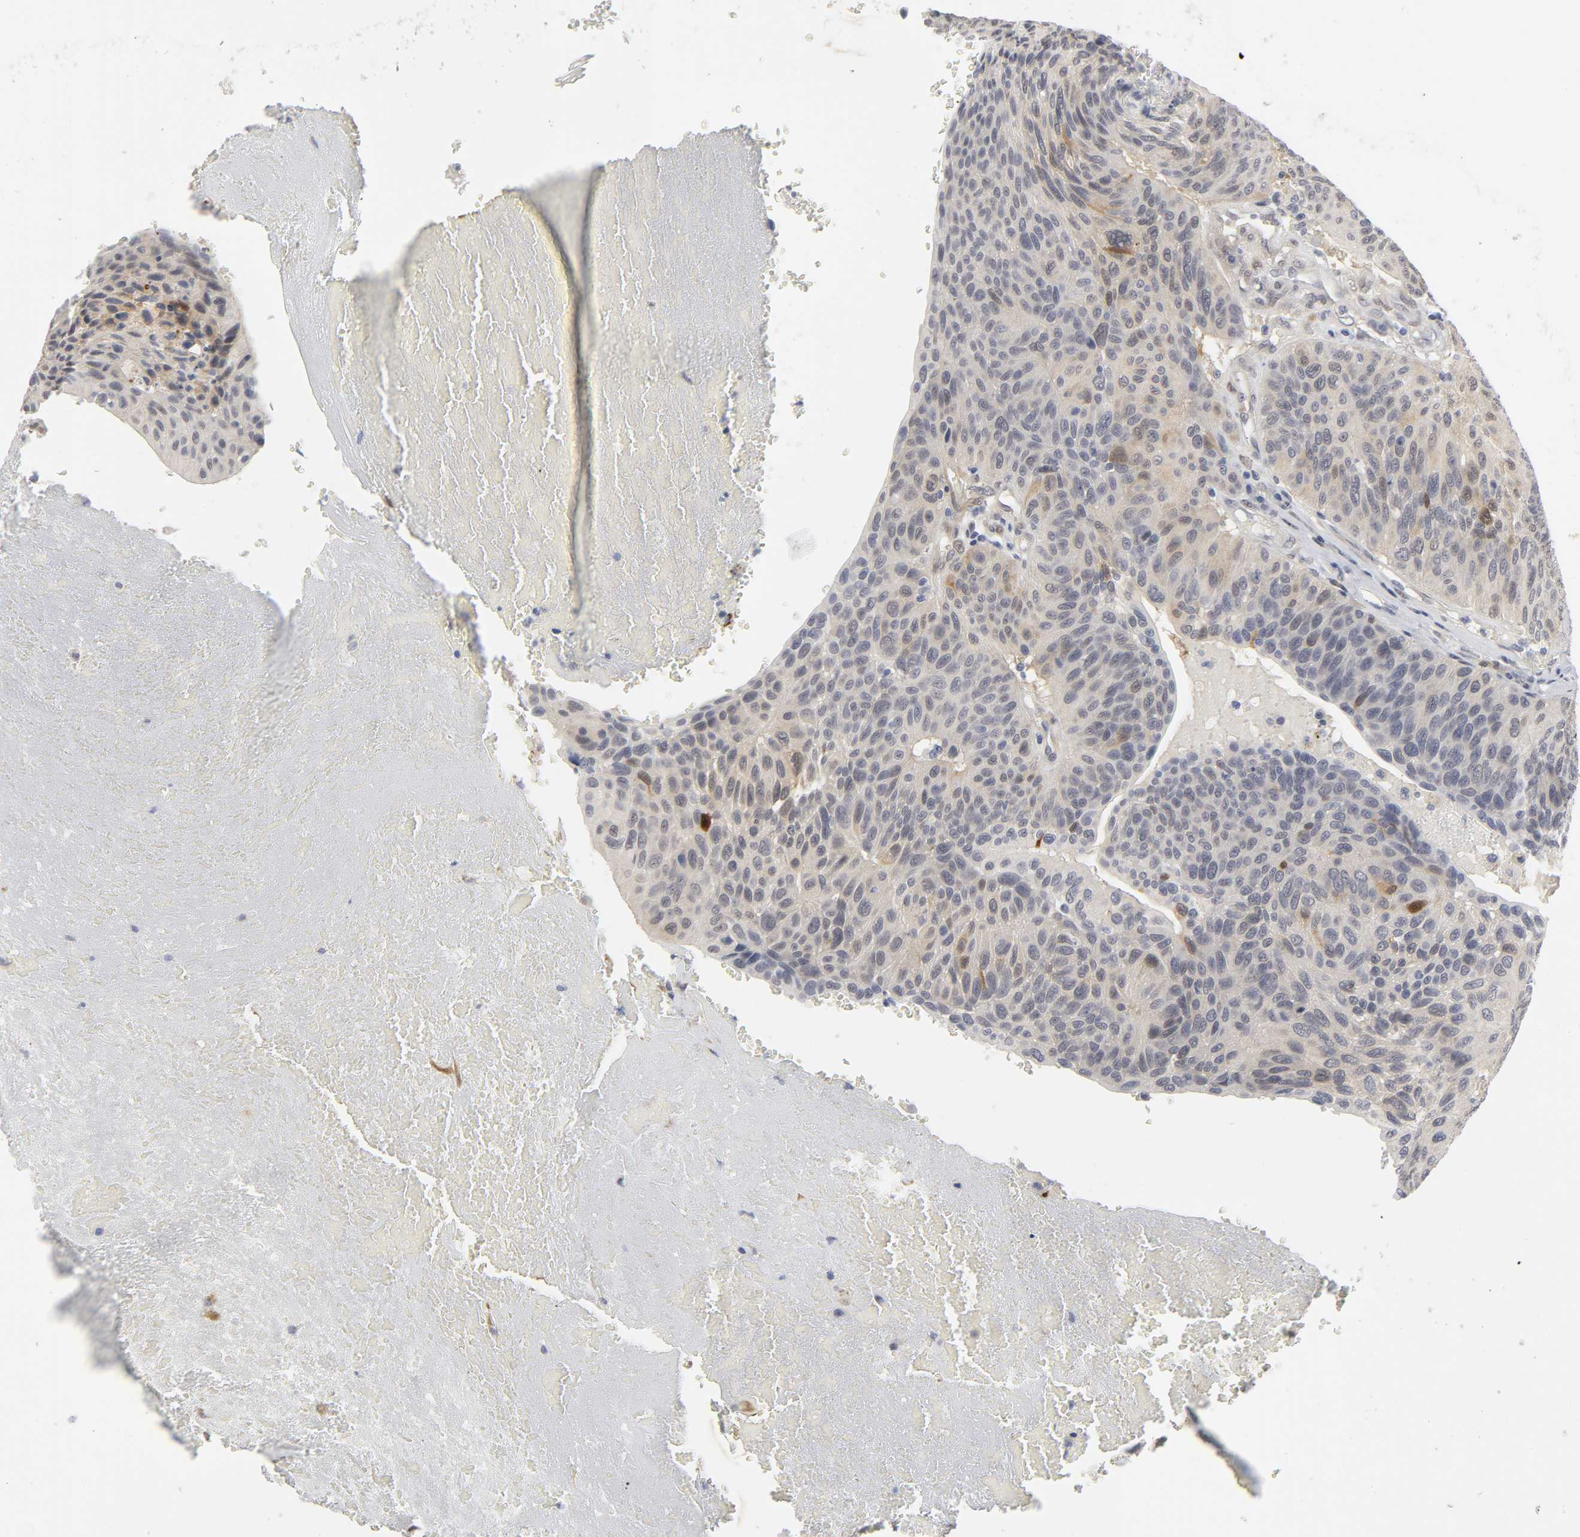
{"staining": {"intensity": "moderate", "quantity": "<25%", "location": "cytoplasmic/membranous,nuclear"}, "tissue": "urothelial cancer", "cell_type": "Tumor cells", "image_type": "cancer", "snomed": [{"axis": "morphology", "description": "Urothelial carcinoma, High grade"}, {"axis": "topography", "description": "Urinary bladder"}], "caption": "Immunohistochemistry staining of urothelial cancer, which shows low levels of moderate cytoplasmic/membranous and nuclear positivity in about <25% of tumor cells indicating moderate cytoplasmic/membranous and nuclear protein expression. The staining was performed using DAB (brown) for protein detection and nuclei were counterstained in hematoxylin (blue).", "gene": "PDLIM3", "patient": {"sex": "male", "age": 66}}